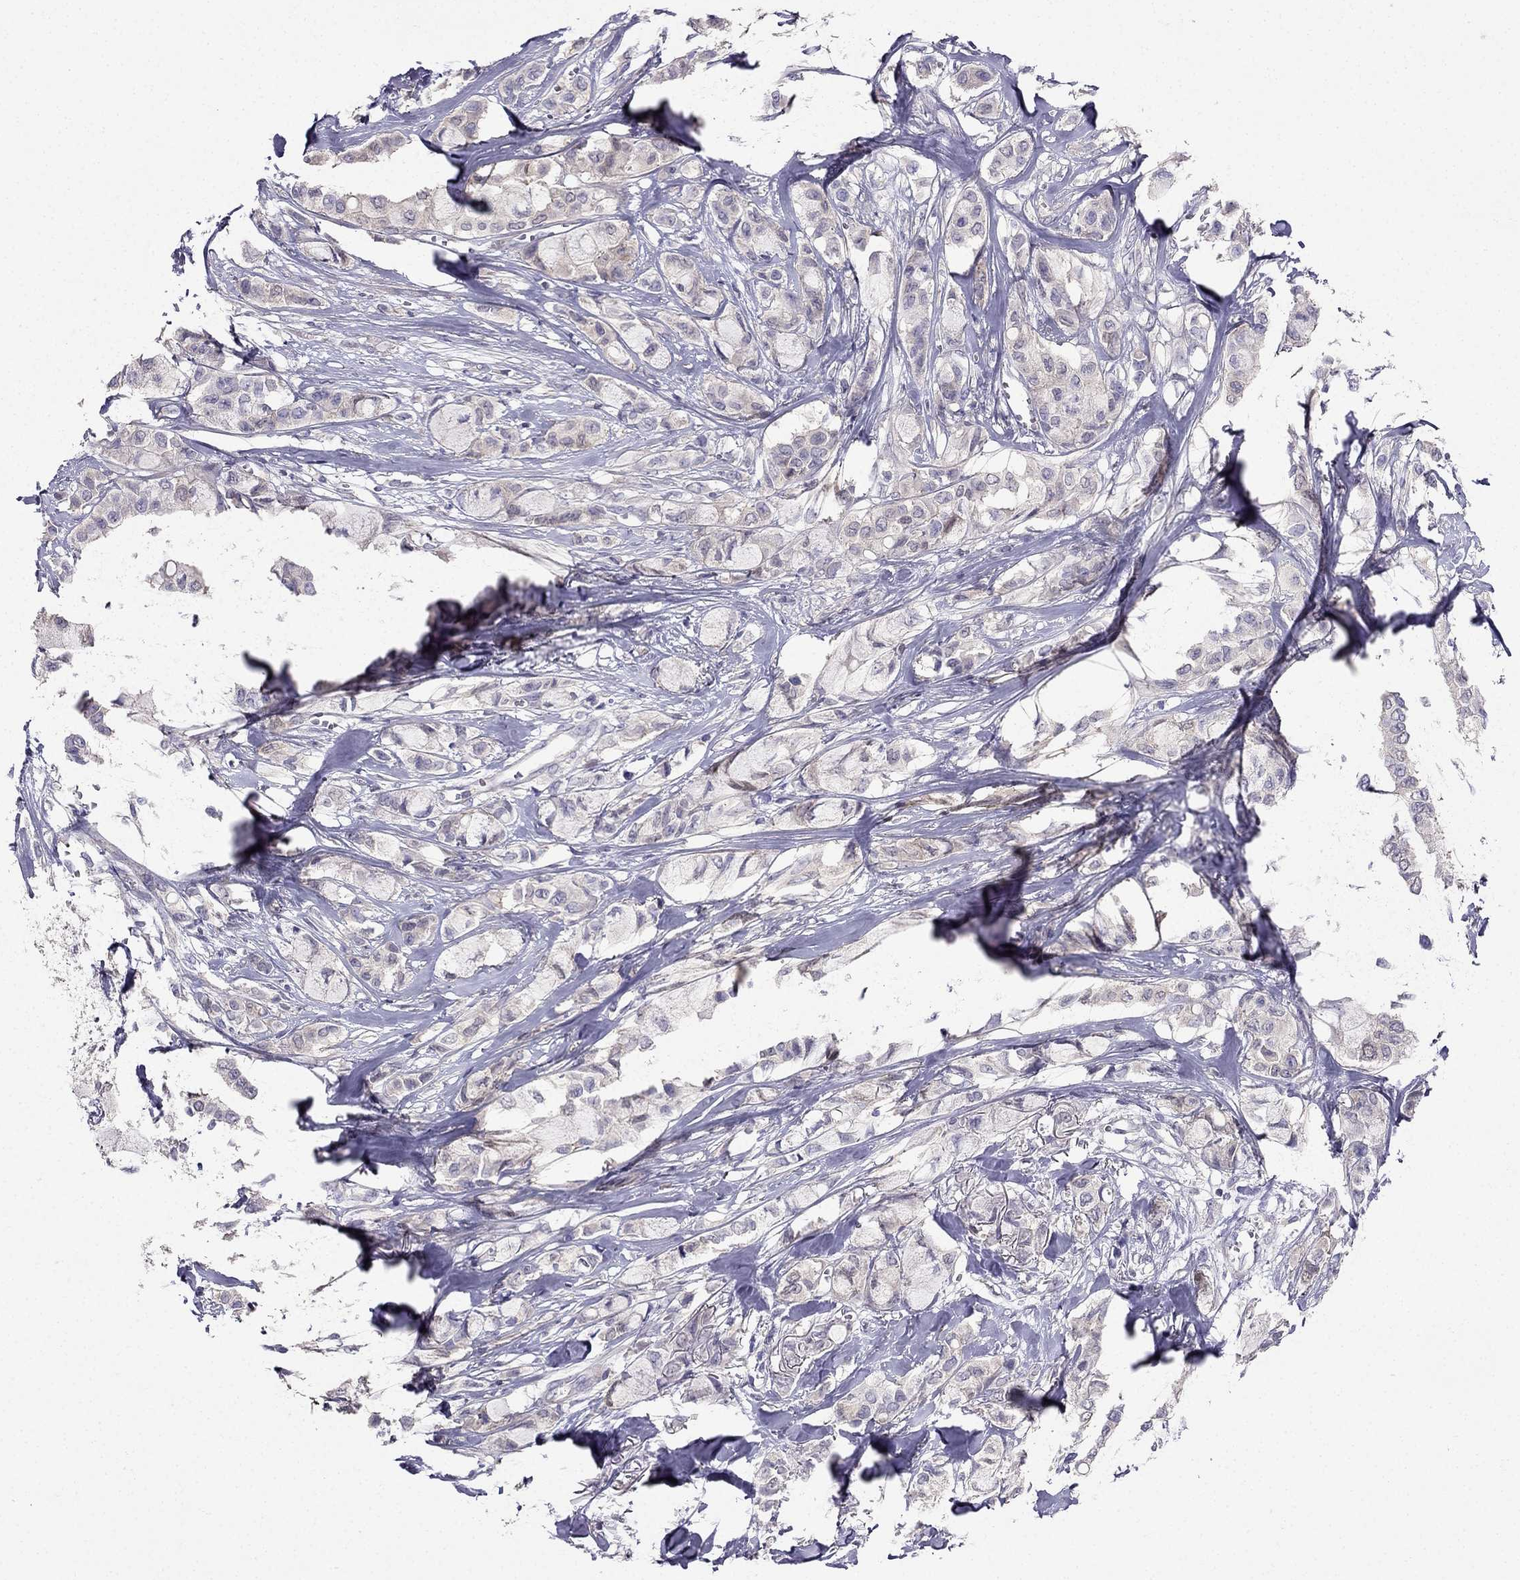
{"staining": {"intensity": "negative", "quantity": "none", "location": "none"}, "tissue": "breast cancer", "cell_type": "Tumor cells", "image_type": "cancer", "snomed": [{"axis": "morphology", "description": "Duct carcinoma"}, {"axis": "topography", "description": "Breast"}], "caption": "An immunohistochemistry image of breast cancer (infiltrating ductal carcinoma) is shown. There is no staining in tumor cells of breast cancer (infiltrating ductal carcinoma).", "gene": "AS3MT", "patient": {"sex": "female", "age": 85}}